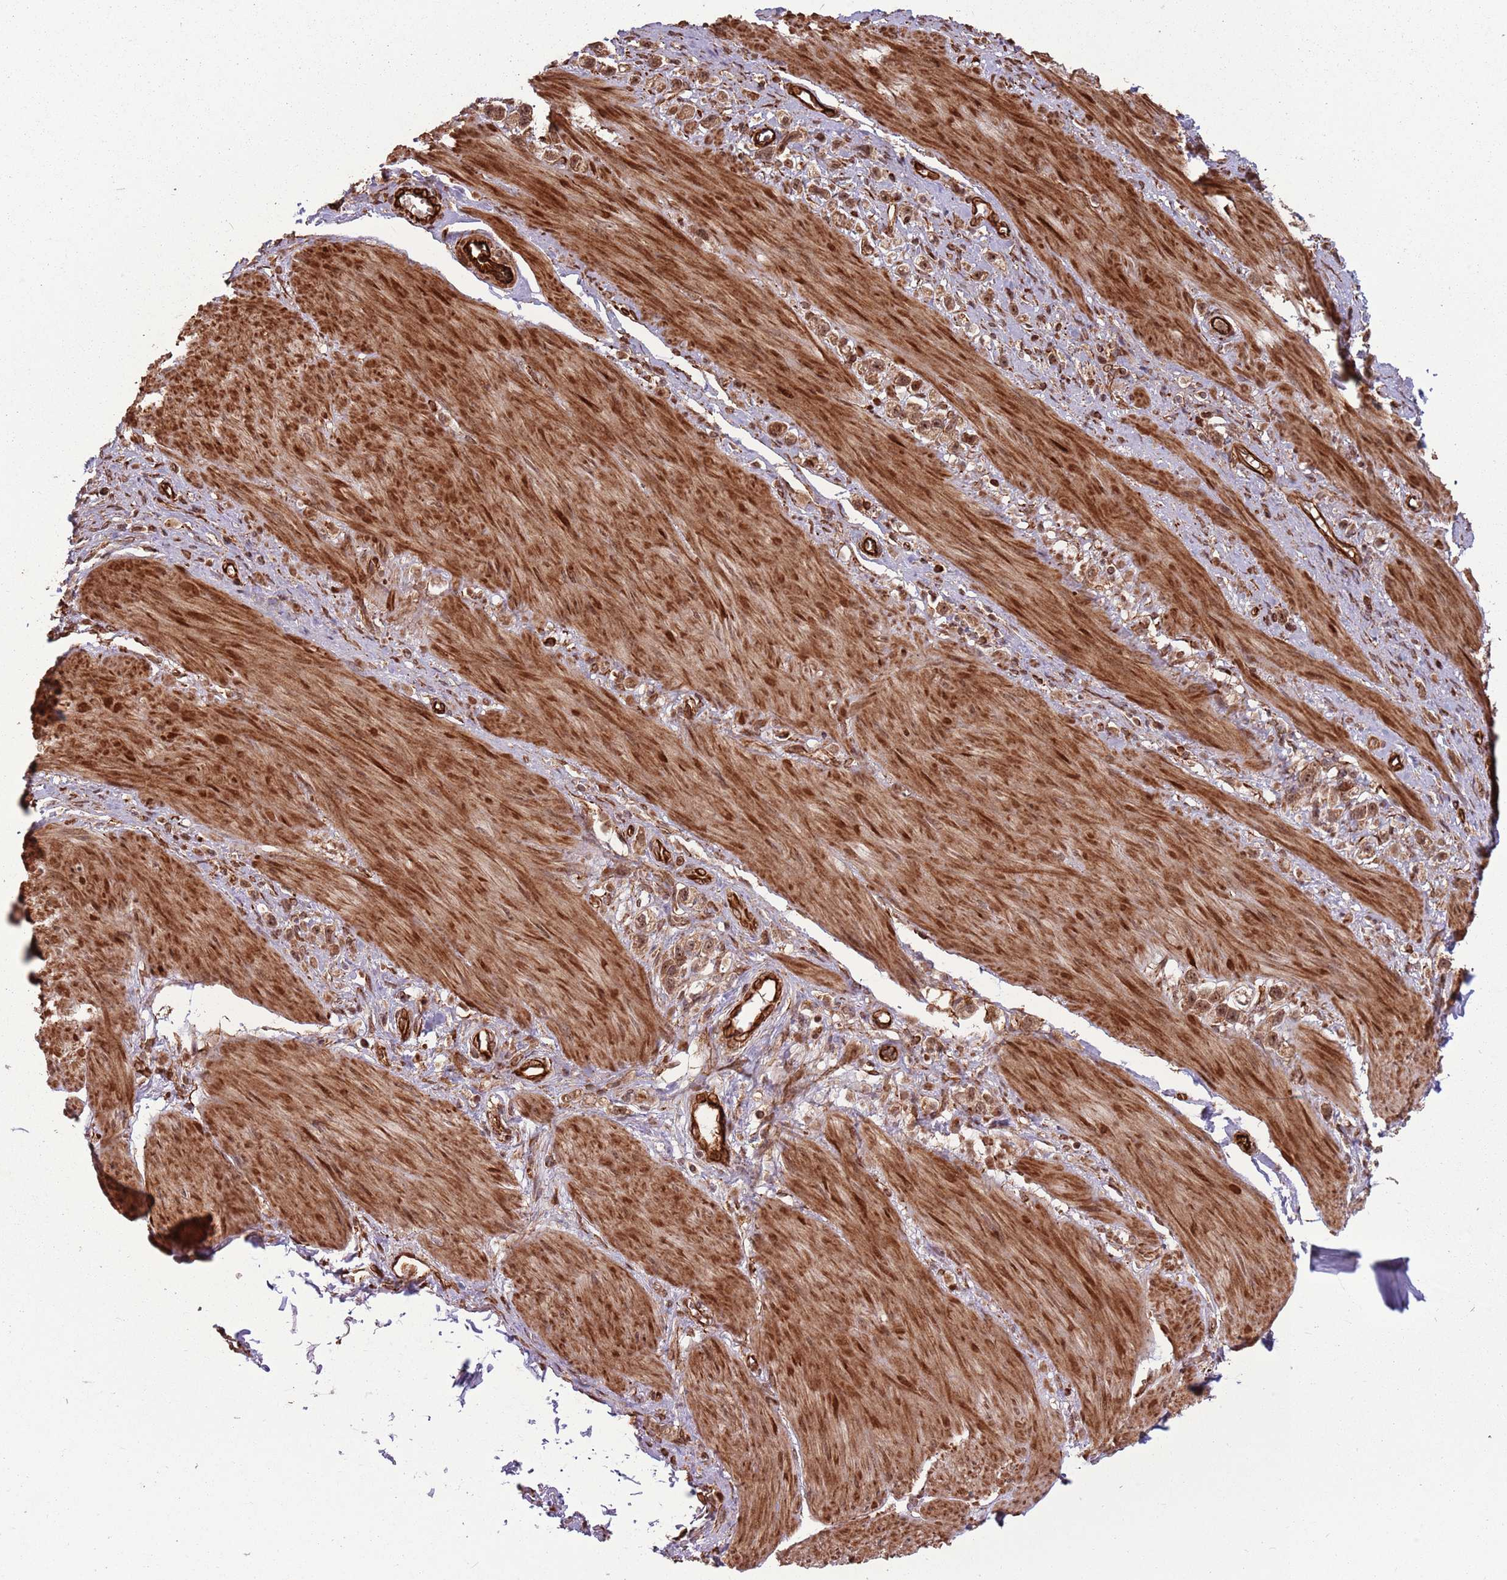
{"staining": {"intensity": "moderate", "quantity": ">75%", "location": "cytoplasmic/membranous,nuclear"}, "tissue": "stomach cancer", "cell_type": "Tumor cells", "image_type": "cancer", "snomed": [{"axis": "morphology", "description": "Adenocarcinoma, NOS"}, {"axis": "topography", "description": "Stomach"}], "caption": "DAB immunohistochemical staining of human stomach cancer (adenocarcinoma) reveals moderate cytoplasmic/membranous and nuclear protein positivity in about >75% of tumor cells. (IHC, brightfield microscopy, high magnification).", "gene": "ADAMTS3", "patient": {"sex": "female", "age": 65}}